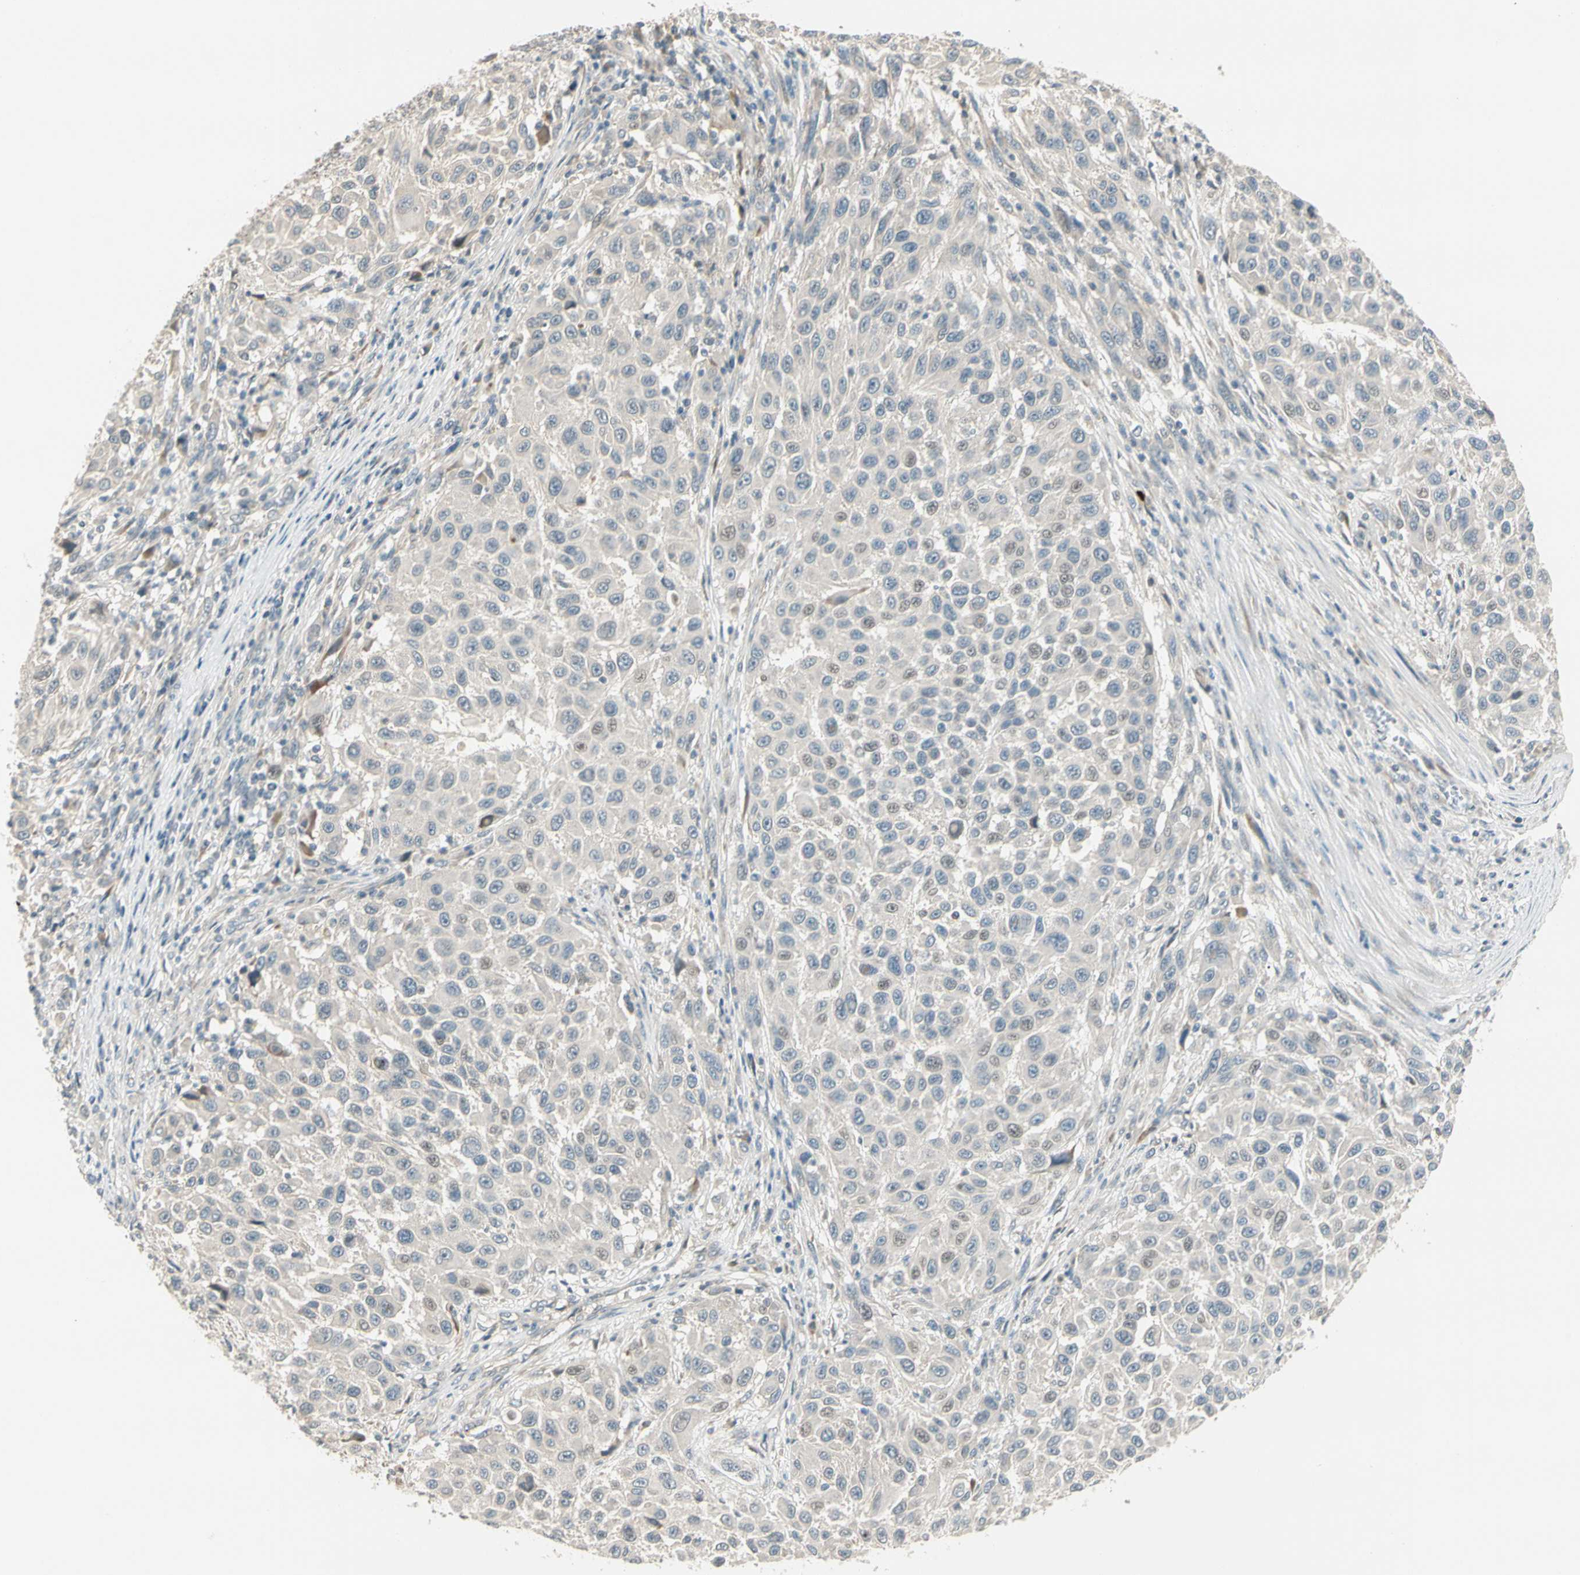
{"staining": {"intensity": "negative", "quantity": "none", "location": "none"}, "tissue": "melanoma", "cell_type": "Tumor cells", "image_type": "cancer", "snomed": [{"axis": "morphology", "description": "Malignant melanoma, Metastatic site"}, {"axis": "topography", "description": "Lymph node"}], "caption": "Melanoma was stained to show a protein in brown. There is no significant staining in tumor cells. (DAB immunohistochemistry (IHC) with hematoxylin counter stain).", "gene": "PCDHB15", "patient": {"sex": "male", "age": 61}}